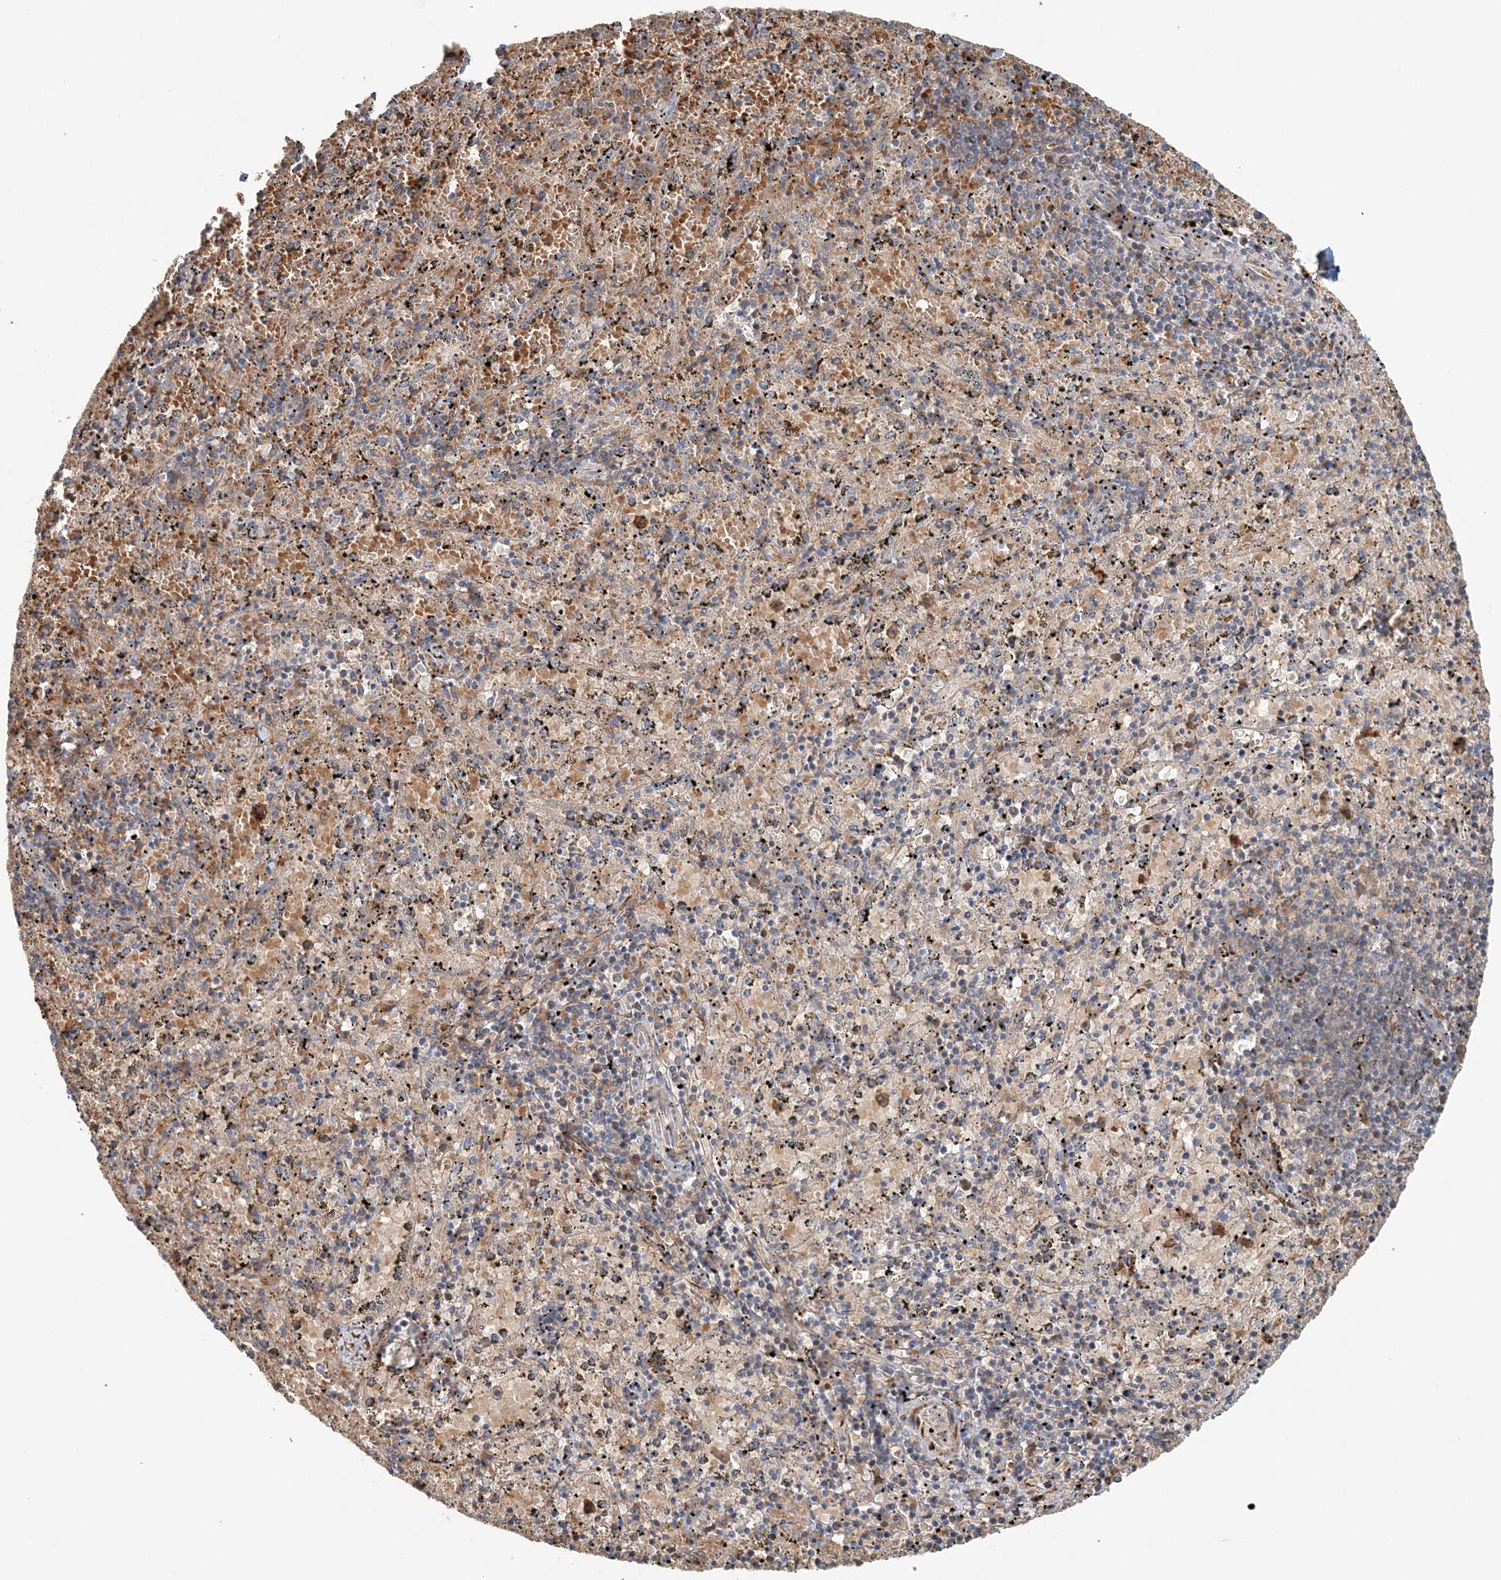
{"staining": {"intensity": "weak", "quantity": "<25%", "location": "cytoplasmic/membranous"}, "tissue": "spleen", "cell_type": "Cells in red pulp", "image_type": "normal", "snomed": [{"axis": "morphology", "description": "Normal tissue, NOS"}, {"axis": "topography", "description": "Spleen"}], "caption": "A photomicrograph of human spleen is negative for staining in cells in red pulp. (DAB immunohistochemistry (IHC) visualized using brightfield microscopy, high magnification).", "gene": "TTI1", "patient": {"sex": "male", "age": 11}}